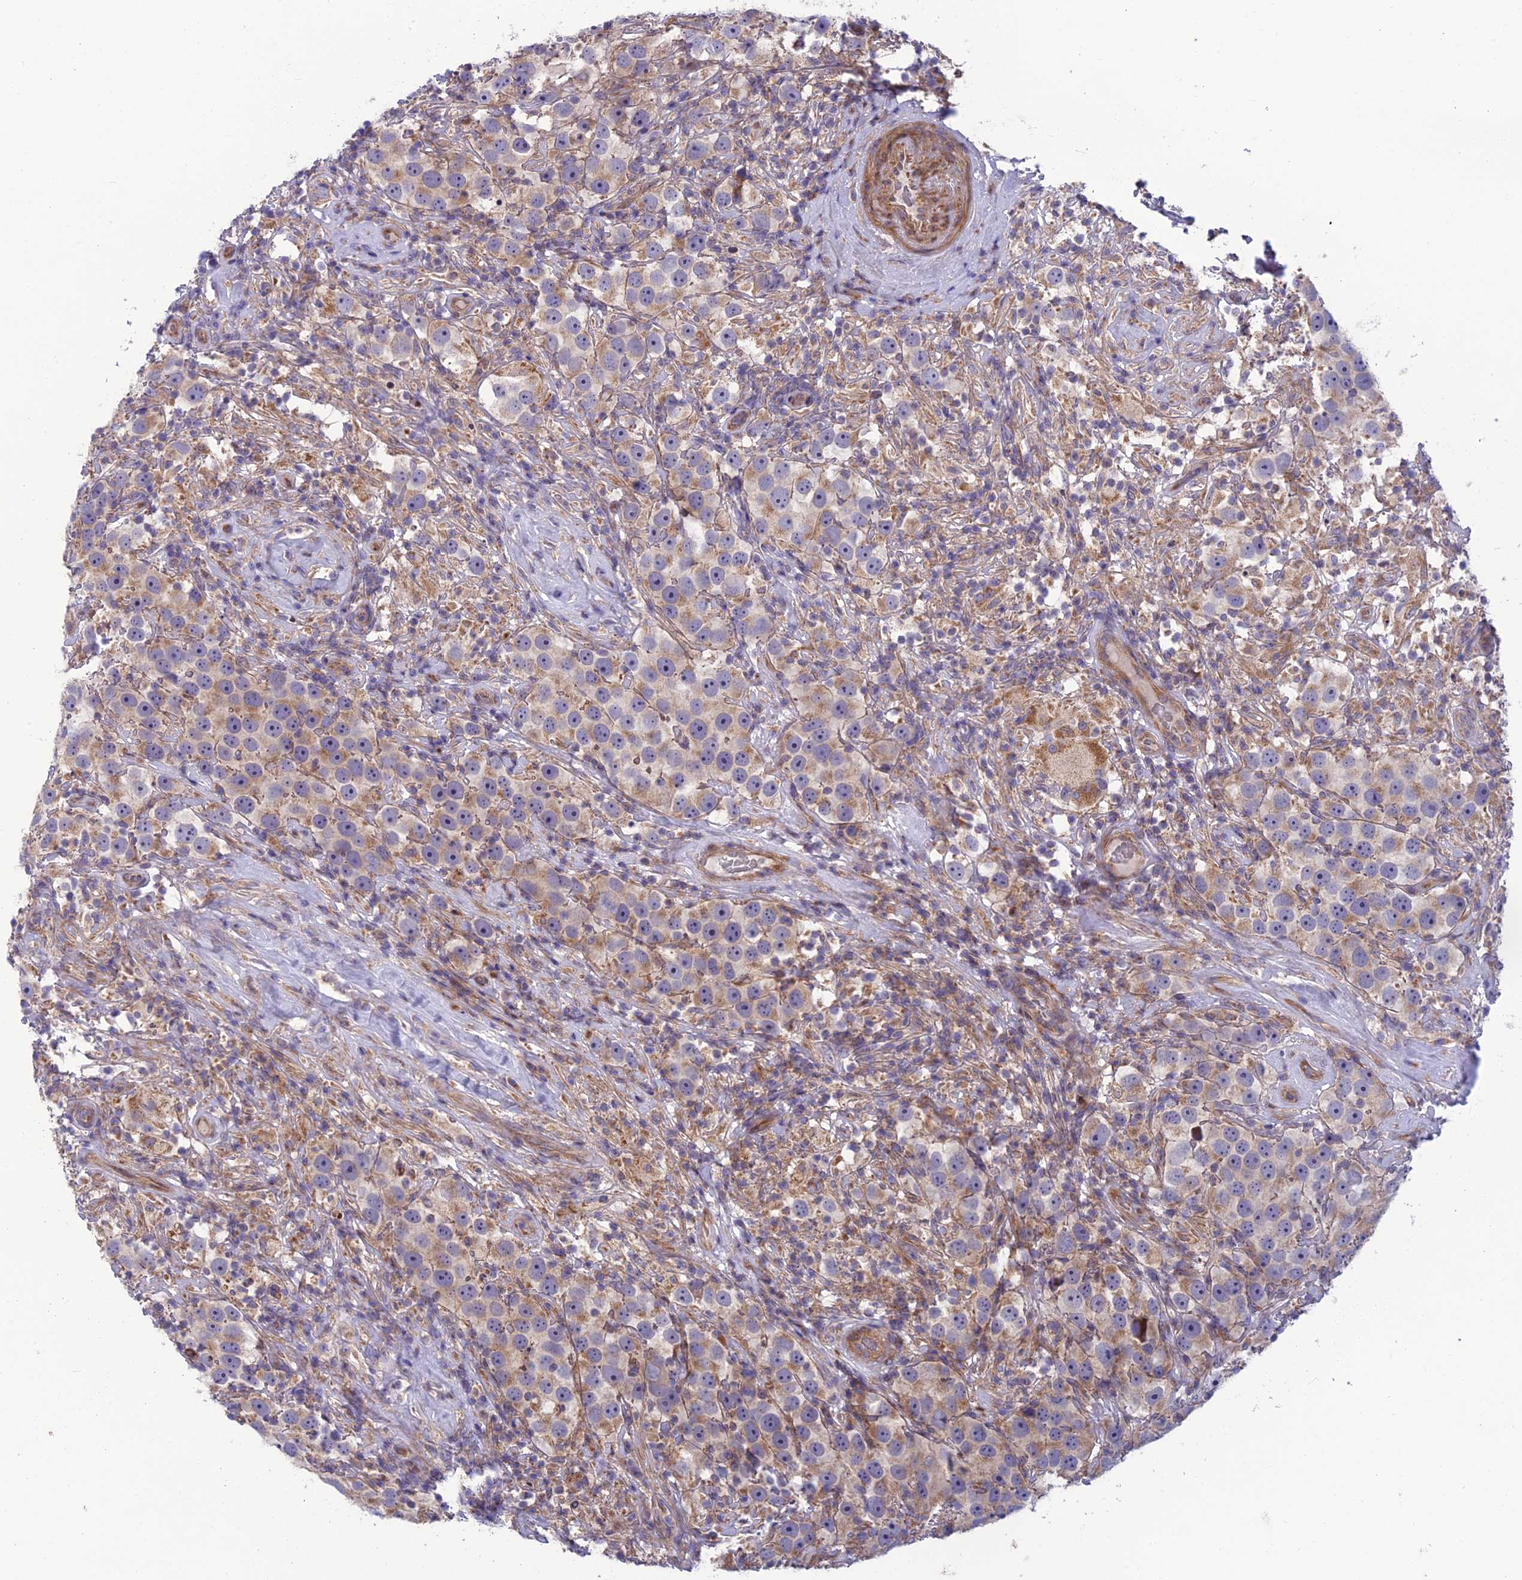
{"staining": {"intensity": "weak", "quantity": "25%-75%", "location": "cytoplasmic/membranous"}, "tissue": "testis cancer", "cell_type": "Tumor cells", "image_type": "cancer", "snomed": [{"axis": "morphology", "description": "Seminoma, NOS"}, {"axis": "topography", "description": "Testis"}], "caption": "Protein expression analysis of human testis cancer reveals weak cytoplasmic/membranous positivity in approximately 25%-75% of tumor cells.", "gene": "BLTP2", "patient": {"sex": "male", "age": 49}}